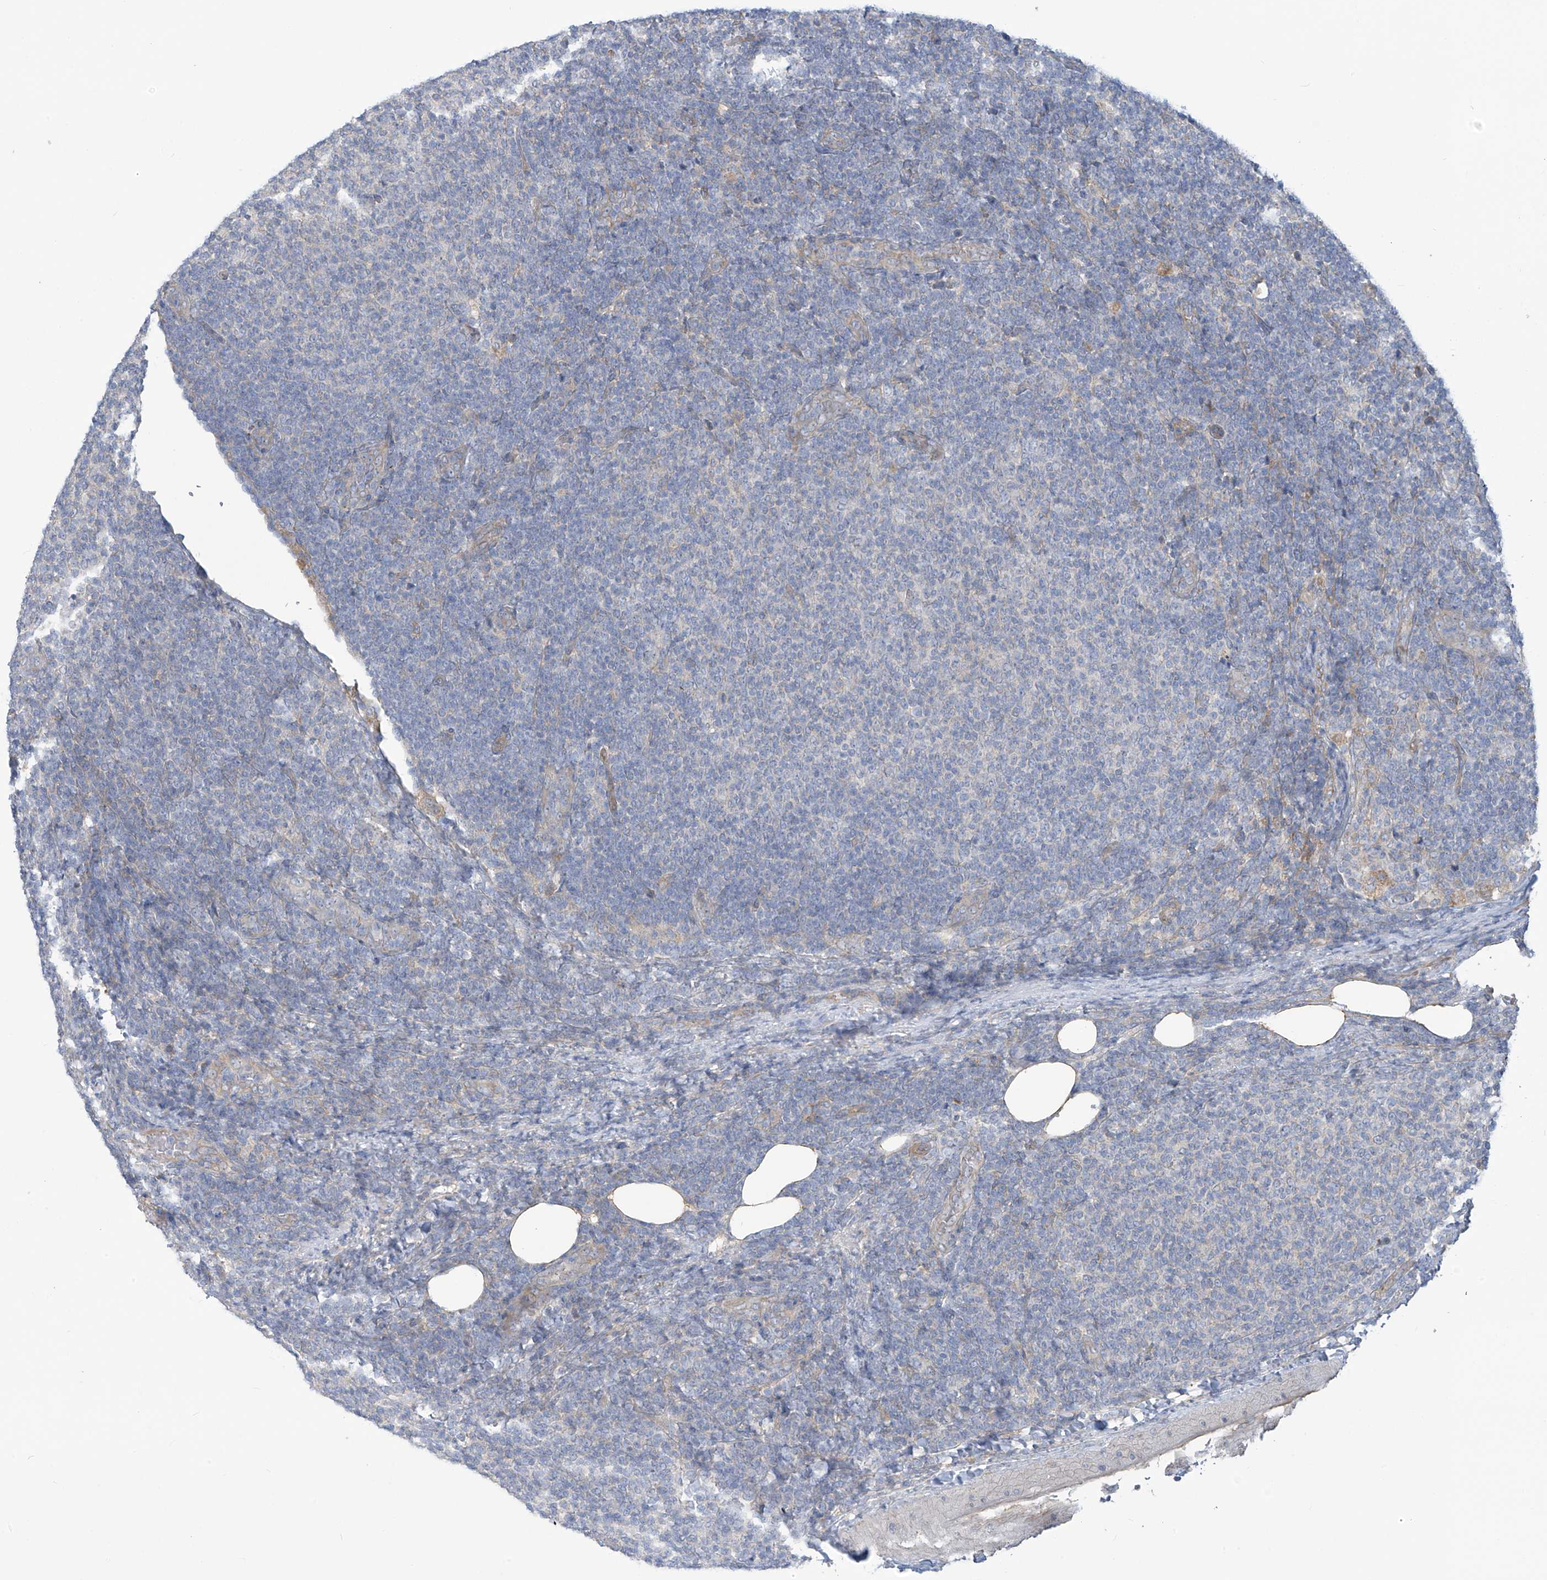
{"staining": {"intensity": "negative", "quantity": "none", "location": "none"}, "tissue": "lymphoma", "cell_type": "Tumor cells", "image_type": "cancer", "snomed": [{"axis": "morphology", "description": "Malignant lymphoma, non-Hodgkin's type, Low grade"}, {"axis": "topography", "description": "Lymph node"}], "caption": "The histopathology image displays no staining of tumor cells in malignant lymphoma, non-Hodgkin's type (low-grade). (Stains: DAB IHC with hematoxylin counter stain, Microscopy: brightfield microscopy at high magnification).", "gene": "ADAT2", "patient": {"sex": "male", "age": 66}}